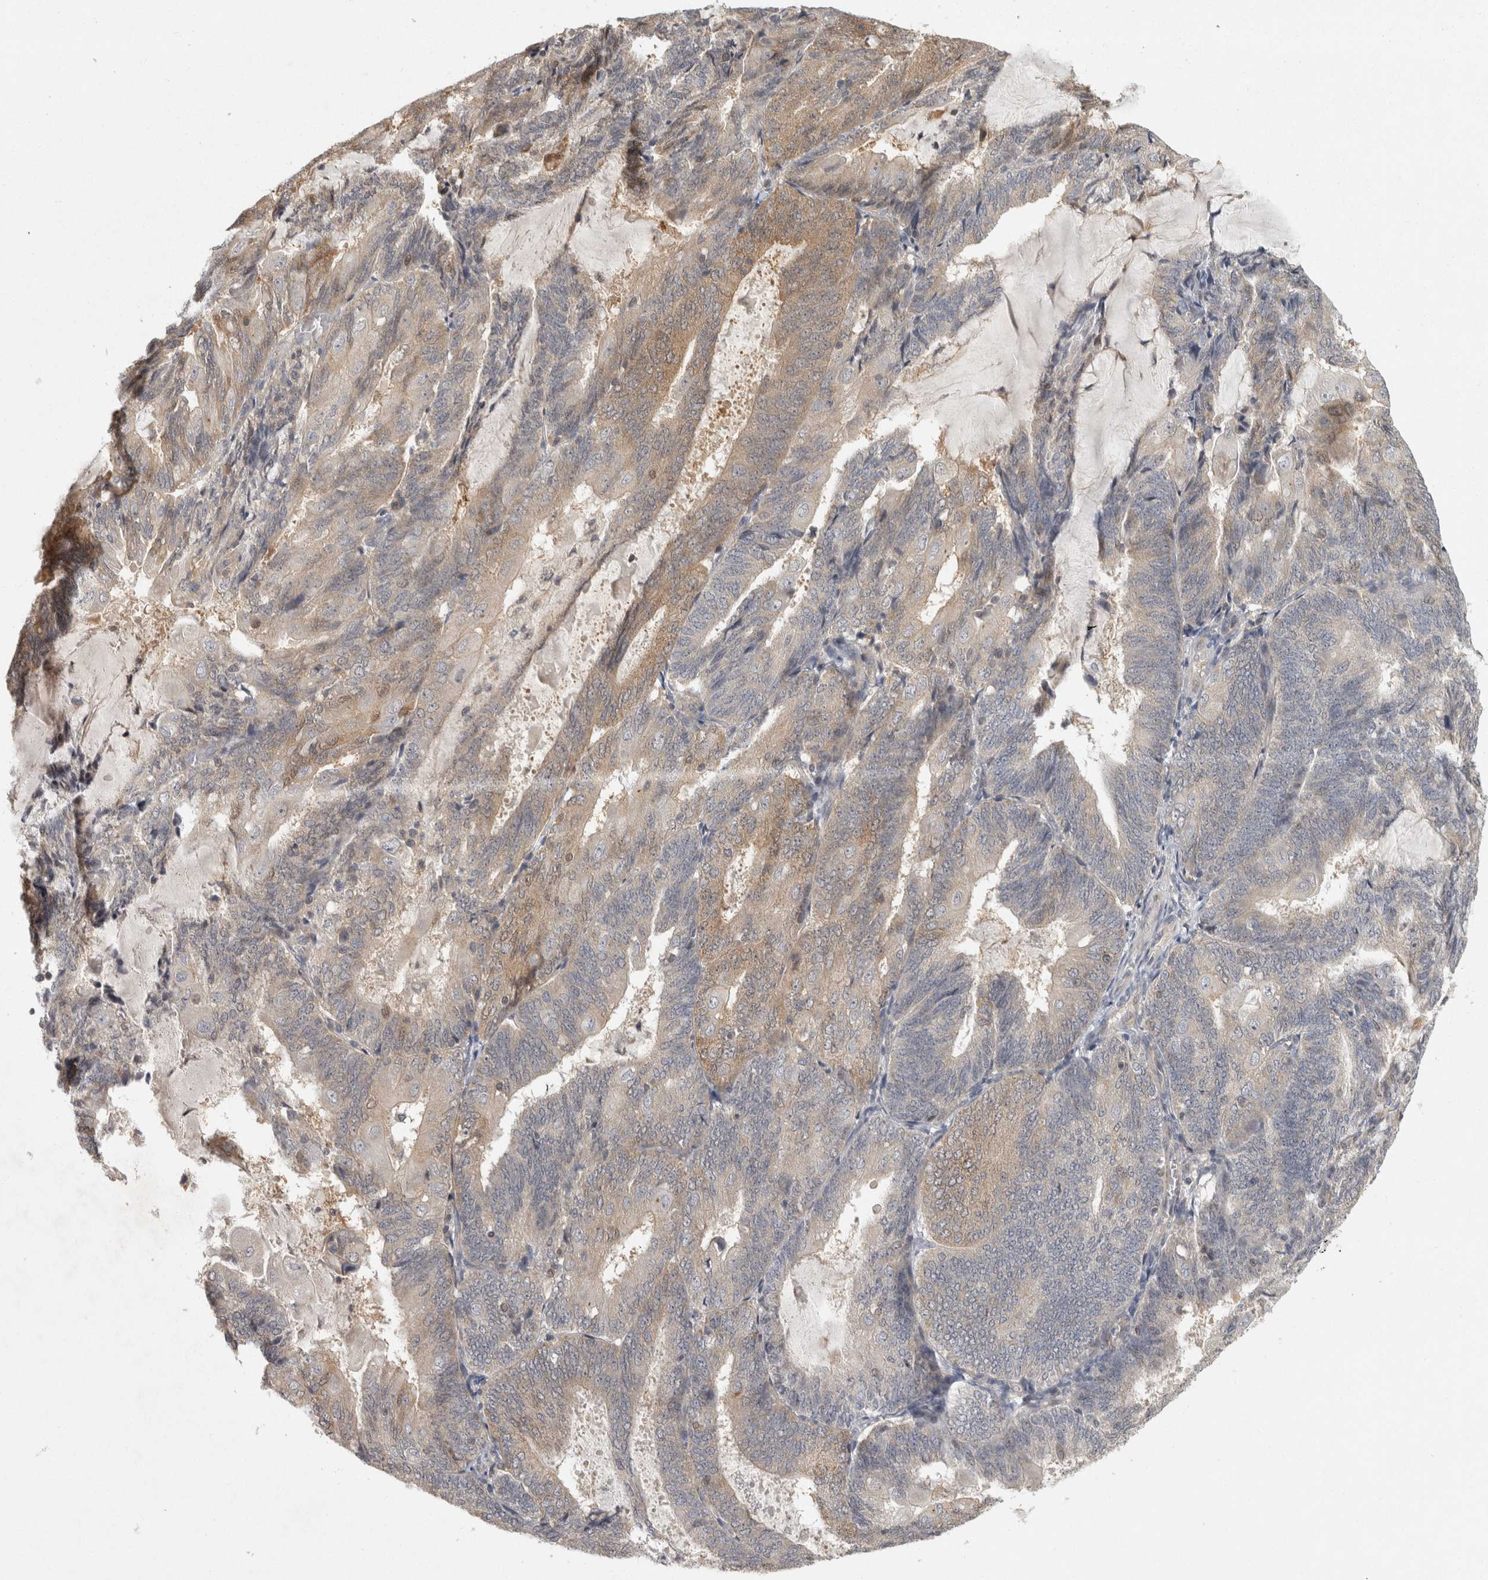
{"staining": {"intensity": "moderate", "quantity": "<25%", "location": "cytoplasmic/membranous"}, "tissue": "endometrial cancer", "cell_type": "Tumor cells", "image_type": "cancer", "snomed": [{"axis": "morphology", "description": "Adenocarcinoma, NOS"}, {"axis": "topography", "description": "Endometrium"}], "caption": "This micrograph demonstrates IHC staining of endometrial cancer (adenocarcinoma), with low moderate cytoplasmic/membranous expression in about <25% of tumor cells.", "gene": "ACAT2", "patient": {"sex": "female", "age": 81}}